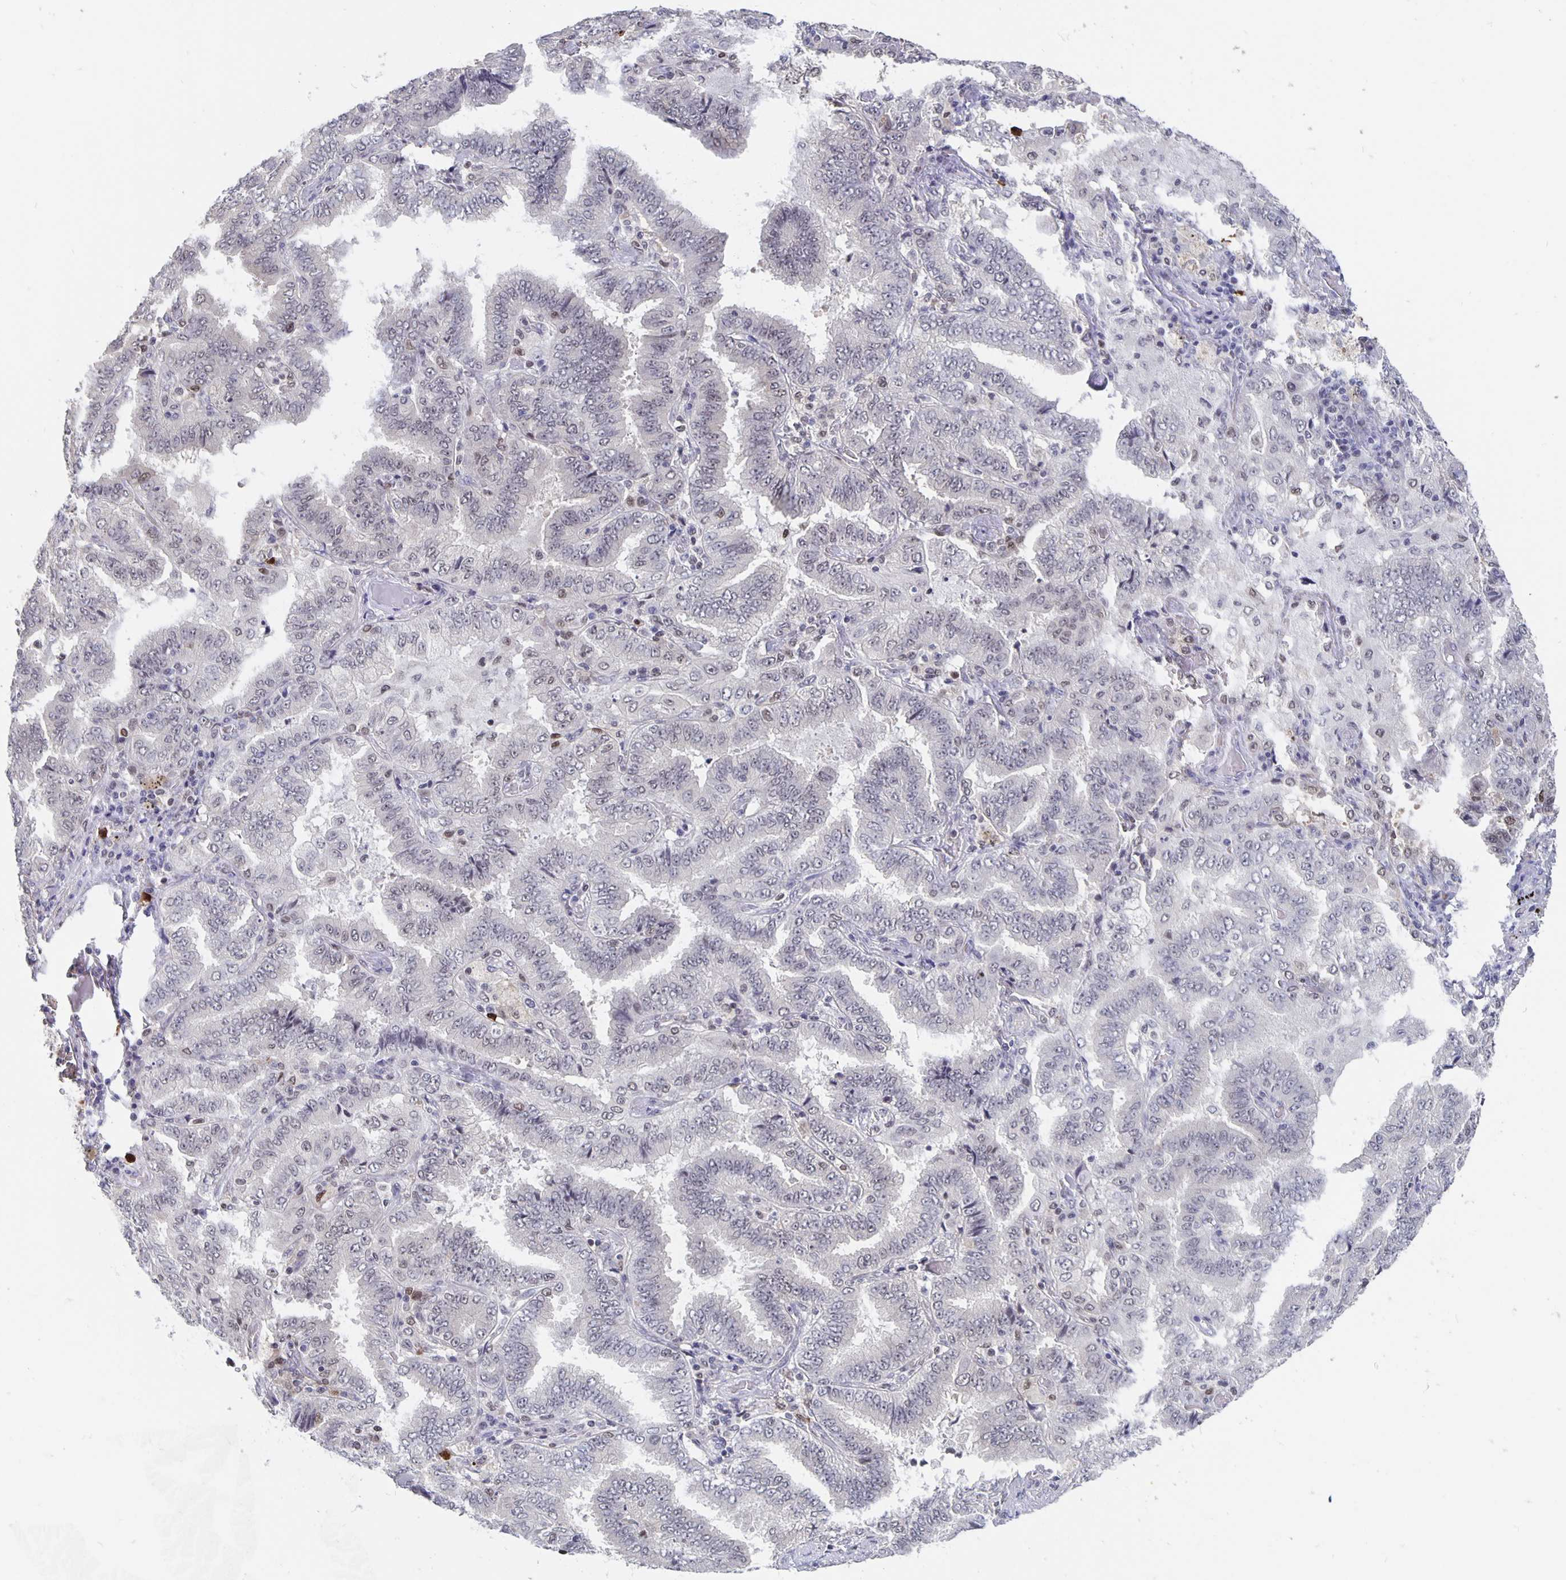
{"staining": {"intensity": "weak", "quantity": "<25%", "location": "nuclear"}, "tissue": "lung cancer", "cell_type": "Tumor cells", "image_type": "cancer", "snomed": [{"axis": "morphology", "description": "Aneuploidy"}, {"axis": "morphology", "description": "Adenocarcinoma, NOS"}, {"axis": "morphology", "description": "Adenocarcinoma, metastatic, NOS"}, {"axis": "topography", "description": "Lymph node"}, {"axis": "topography", "description": "Lung"}], "caption": "Tumor cells are negative for protein expression in human lung cancer (metastatic adenocarcinoma). (DAB (3,3'-diaminobenzidine) immunohistochemistry visualized using brightfield microscopy, high magnification).", "gene": "ZNF691", "patient": {"sex": "female", "age": 48}}